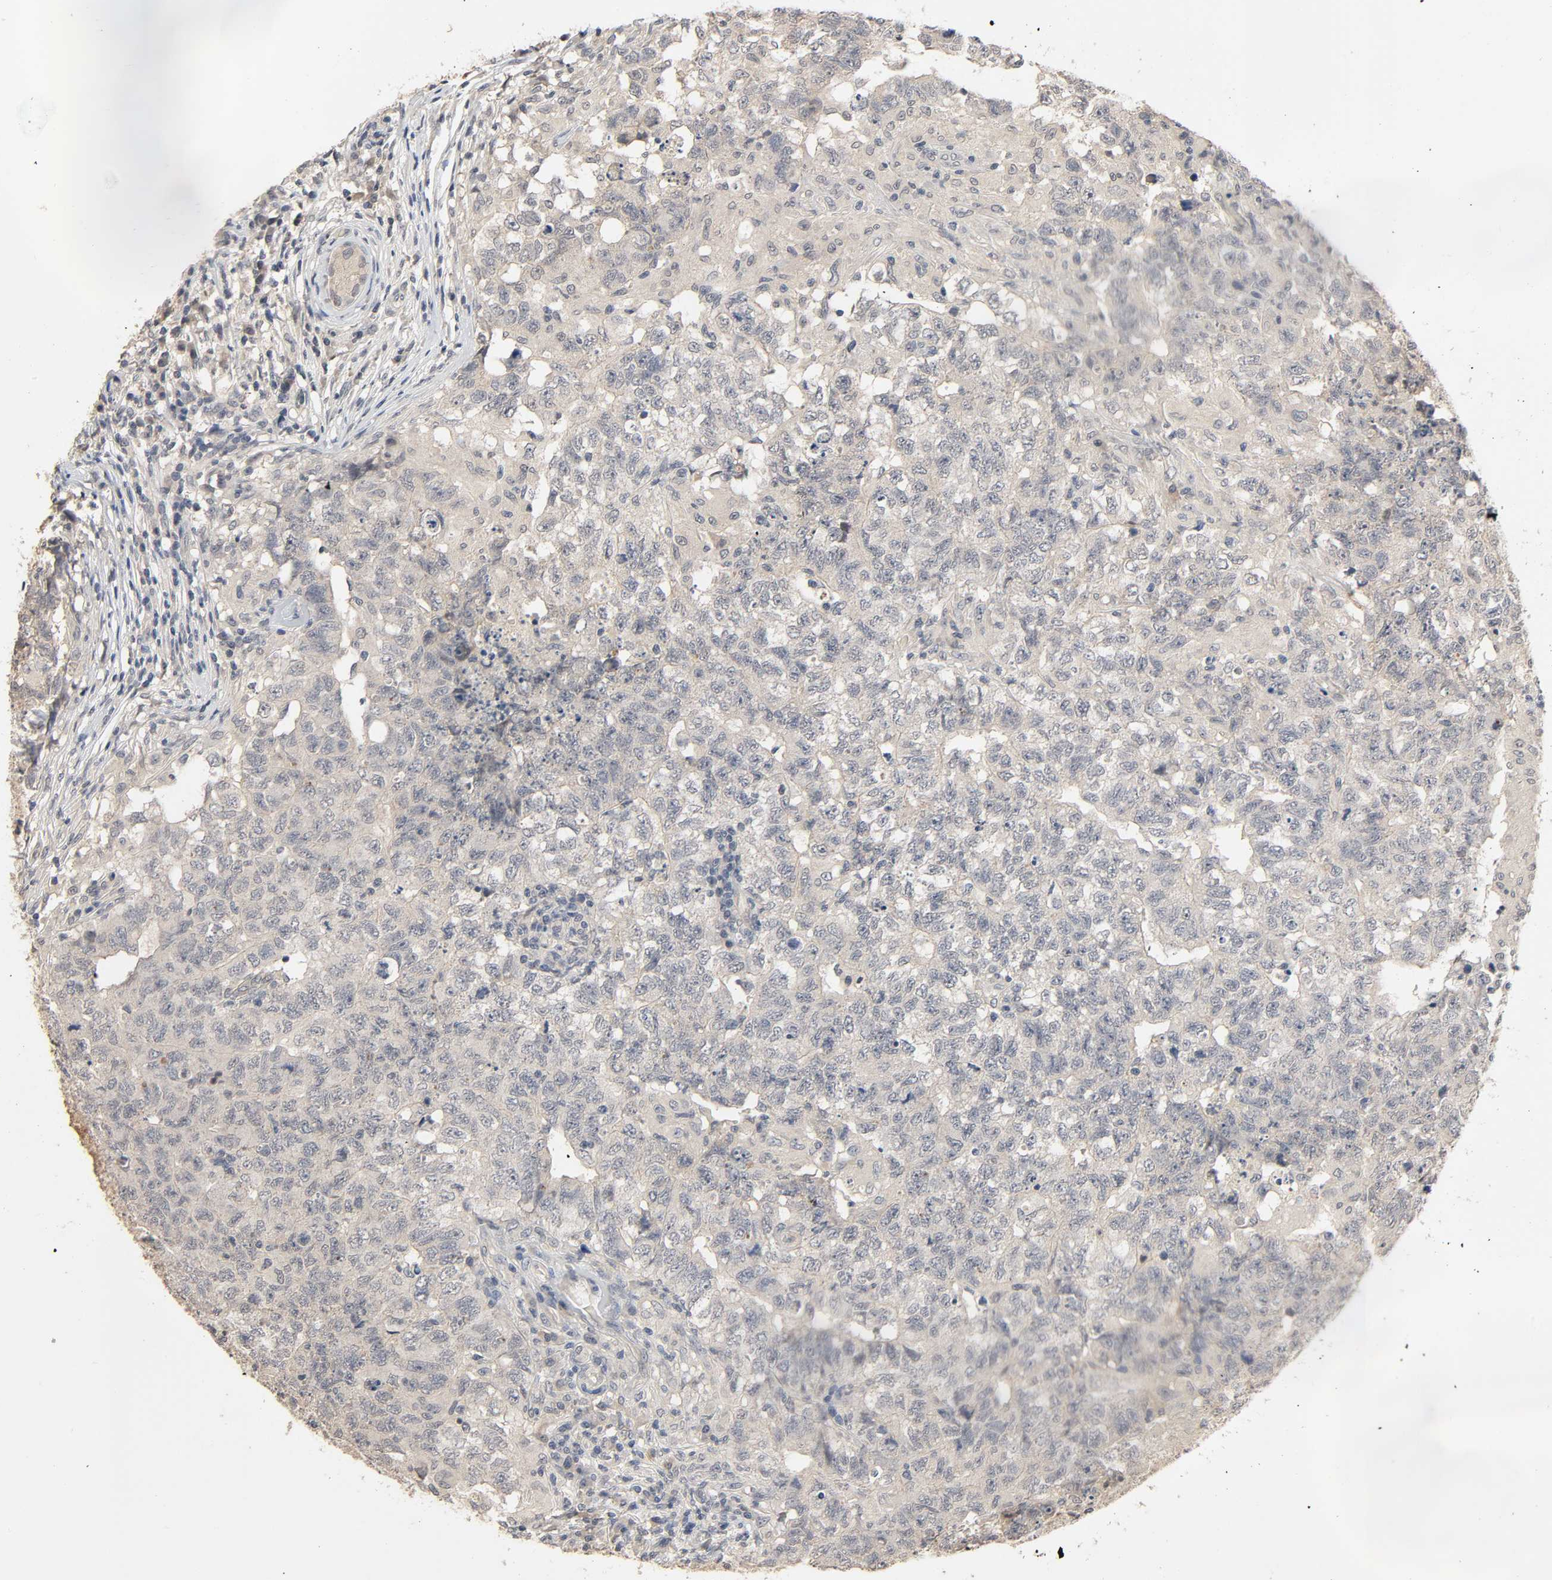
{"staining": {"intensity": "moderate", "quantity": "<25%", "location": "cytoplasmic/membranous"}, "tissue": "testis cancer", "cell_type": "Tumor cells", "image_type": "cancer", "snomed": [{"axis": "morphology", "description": "Carcinoma, Embryonal, NOS"}, {"axis": "topography", "description": "Testis"}], "caption": "Tumor cells demonstrate low levels of moderate cytoplasmic/membranous positivity in approximately <25% of cells in embryonal carcinoma (testis). (Stains: DAB (3,3'-diaminobenzidine) in brown, nuclei in blue, Microscopy: brightfield microscopy at high magnification).", "gene": "MAGEA8", "patient": {"sex": "male", "age": 21}}